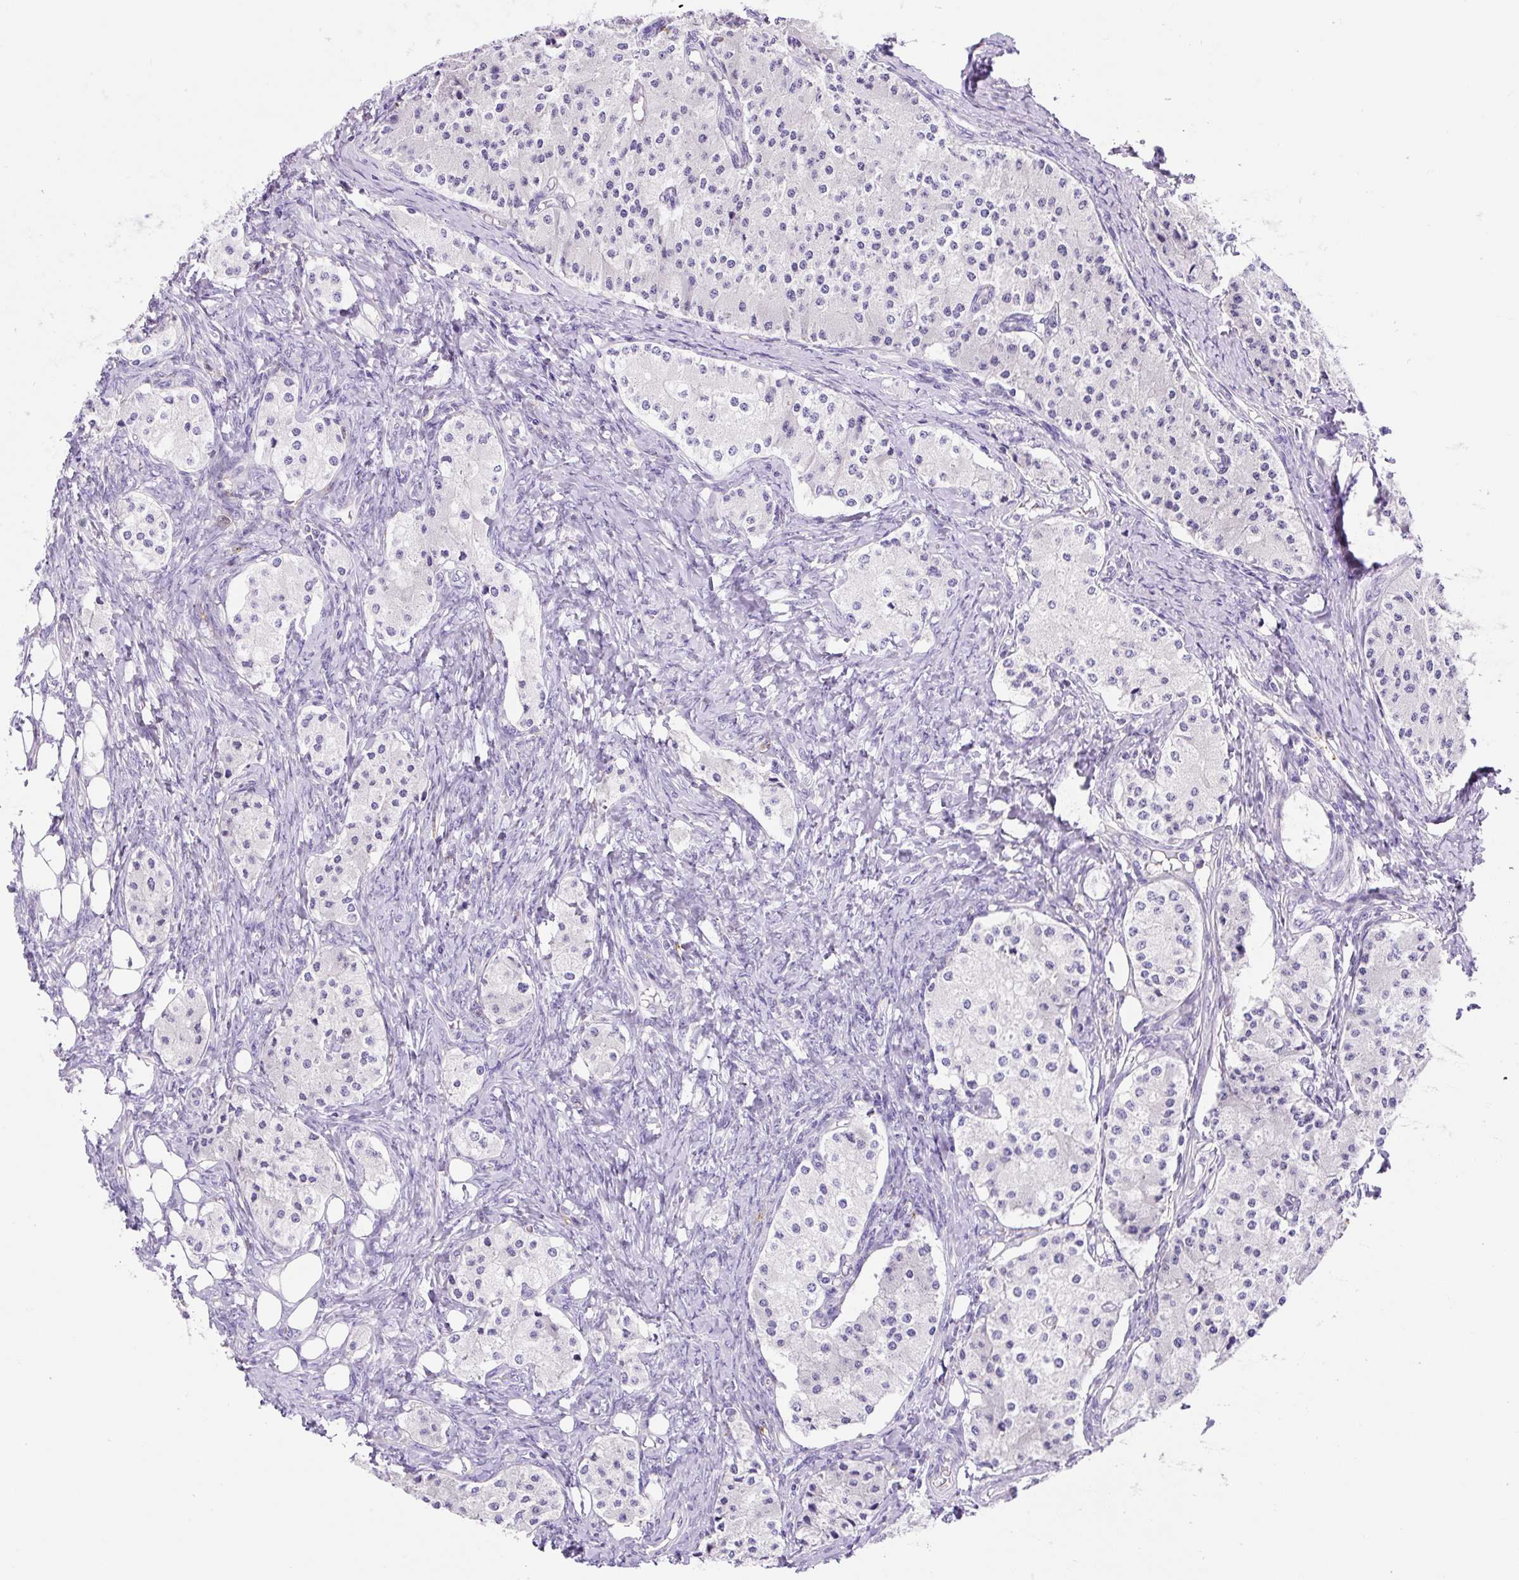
{"staining": {"intensity": "negative", "quantity": "none", "location": "none"}, "tissue": "carcinoid", "cell_type": "Tumor cells", "image_type": "cancer", "snomed": [{"axis": "morphology", "description": "Carcinoid, malignant, NOS"}, {"axis": "topography", "description": "Colon"}], "caption": "The IHC image has no significant expression in tumor cells of carcinoid (malignant) tissue.", "gene": "ASB4", "patient": {"sex": "female", "age": 52}}